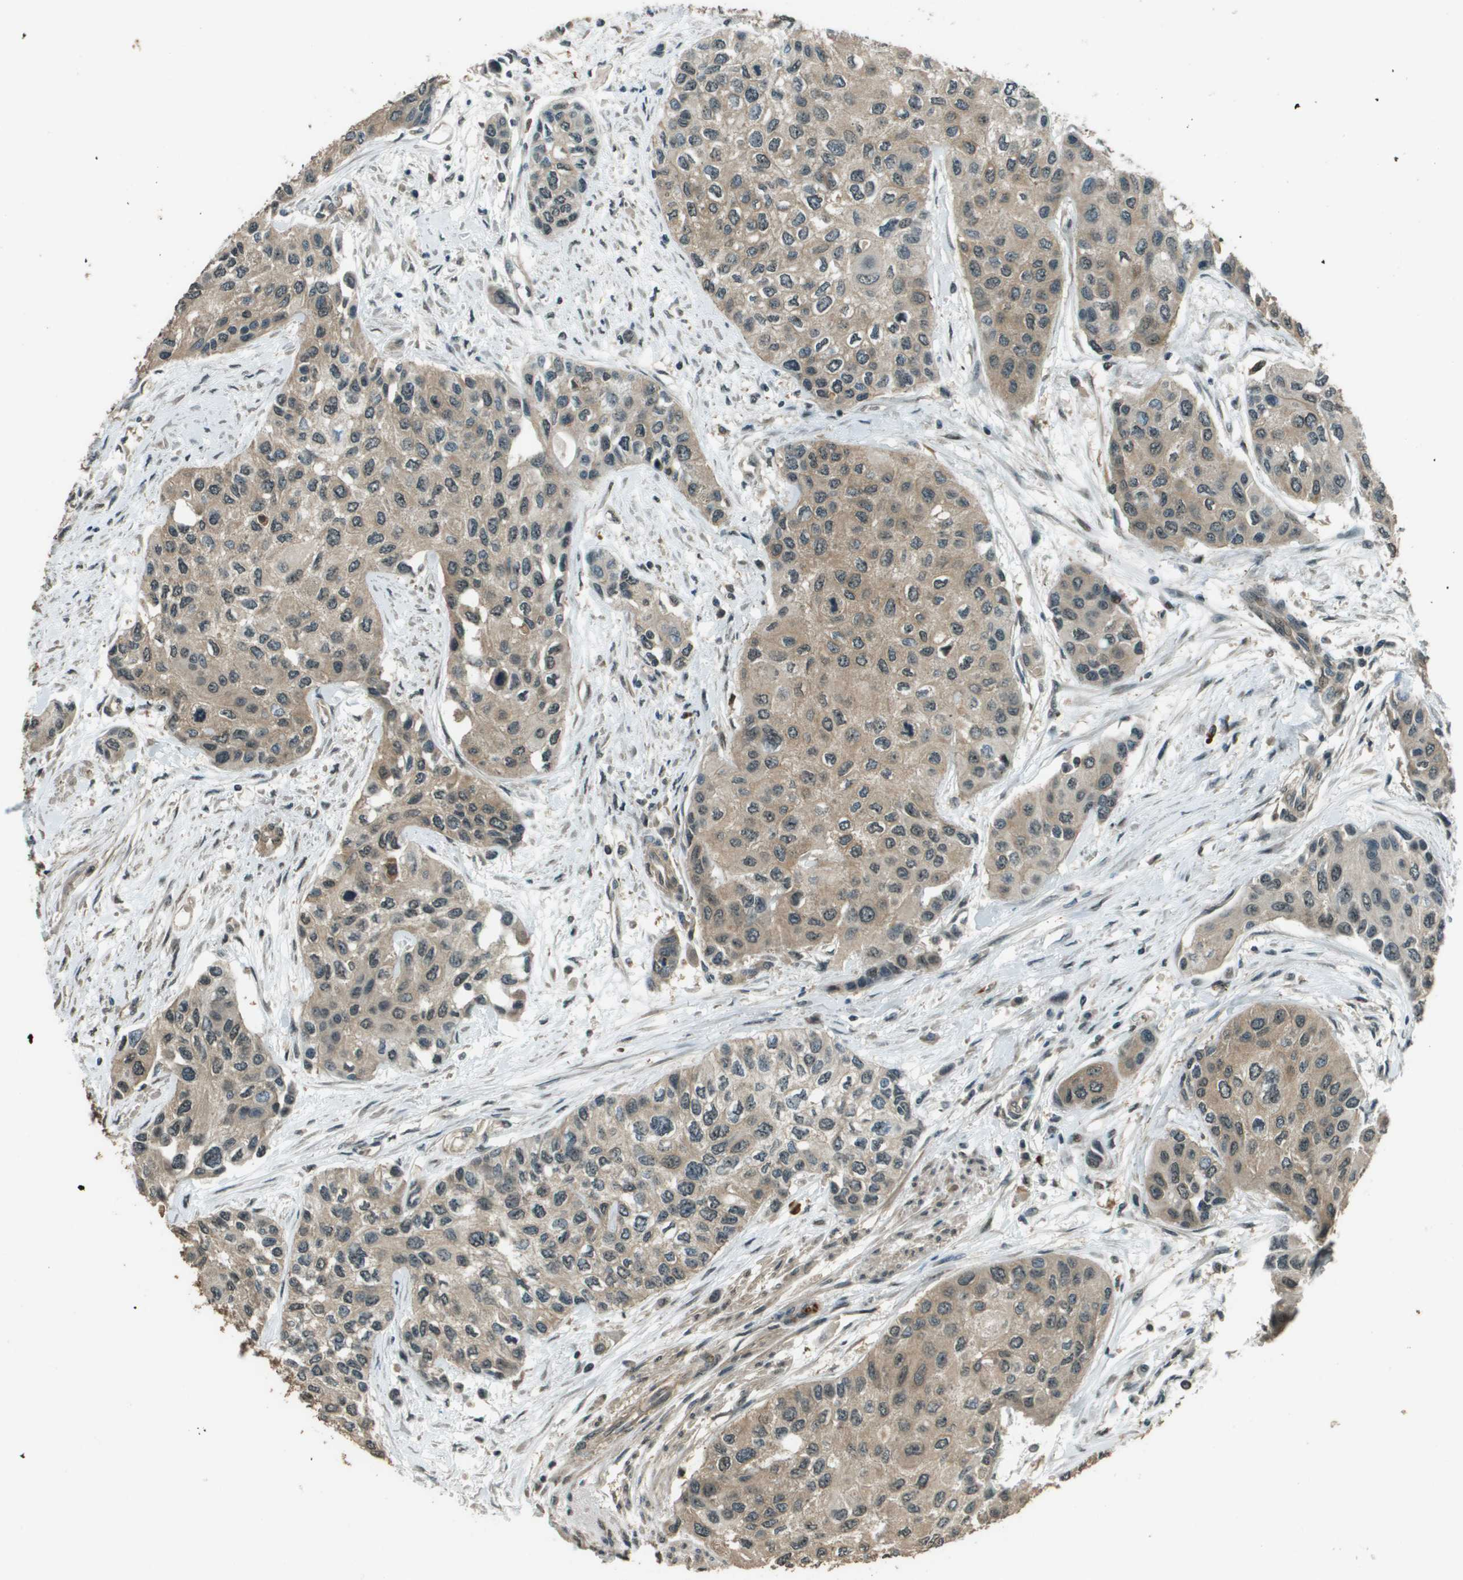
{"staining": {"intensity": "weak", "quantity": ">75%", "location": "cytoplasmic/membranous"}, "tissue": "urothelial cancer", "cell_type": "Tumor cells", "image_type": "cancer", "snomed": [{"axis": "morphology", "description": "Urothelial carcinoma, High grade"}, {"axis": "topography", "description": "Urinary bladder"}], "caption": "IHC image of neoplastic tissue: human urothelial cancer stained using immunohistochemistry (IHC) displays low levels of weak protein expression localized specifically in the cytoplasmic/membranous of tumor cells, appearing as a cytoplasmic/membranous brown color.", "gene": "SDC3", "patient": {"sex": "female", "age": 56}}